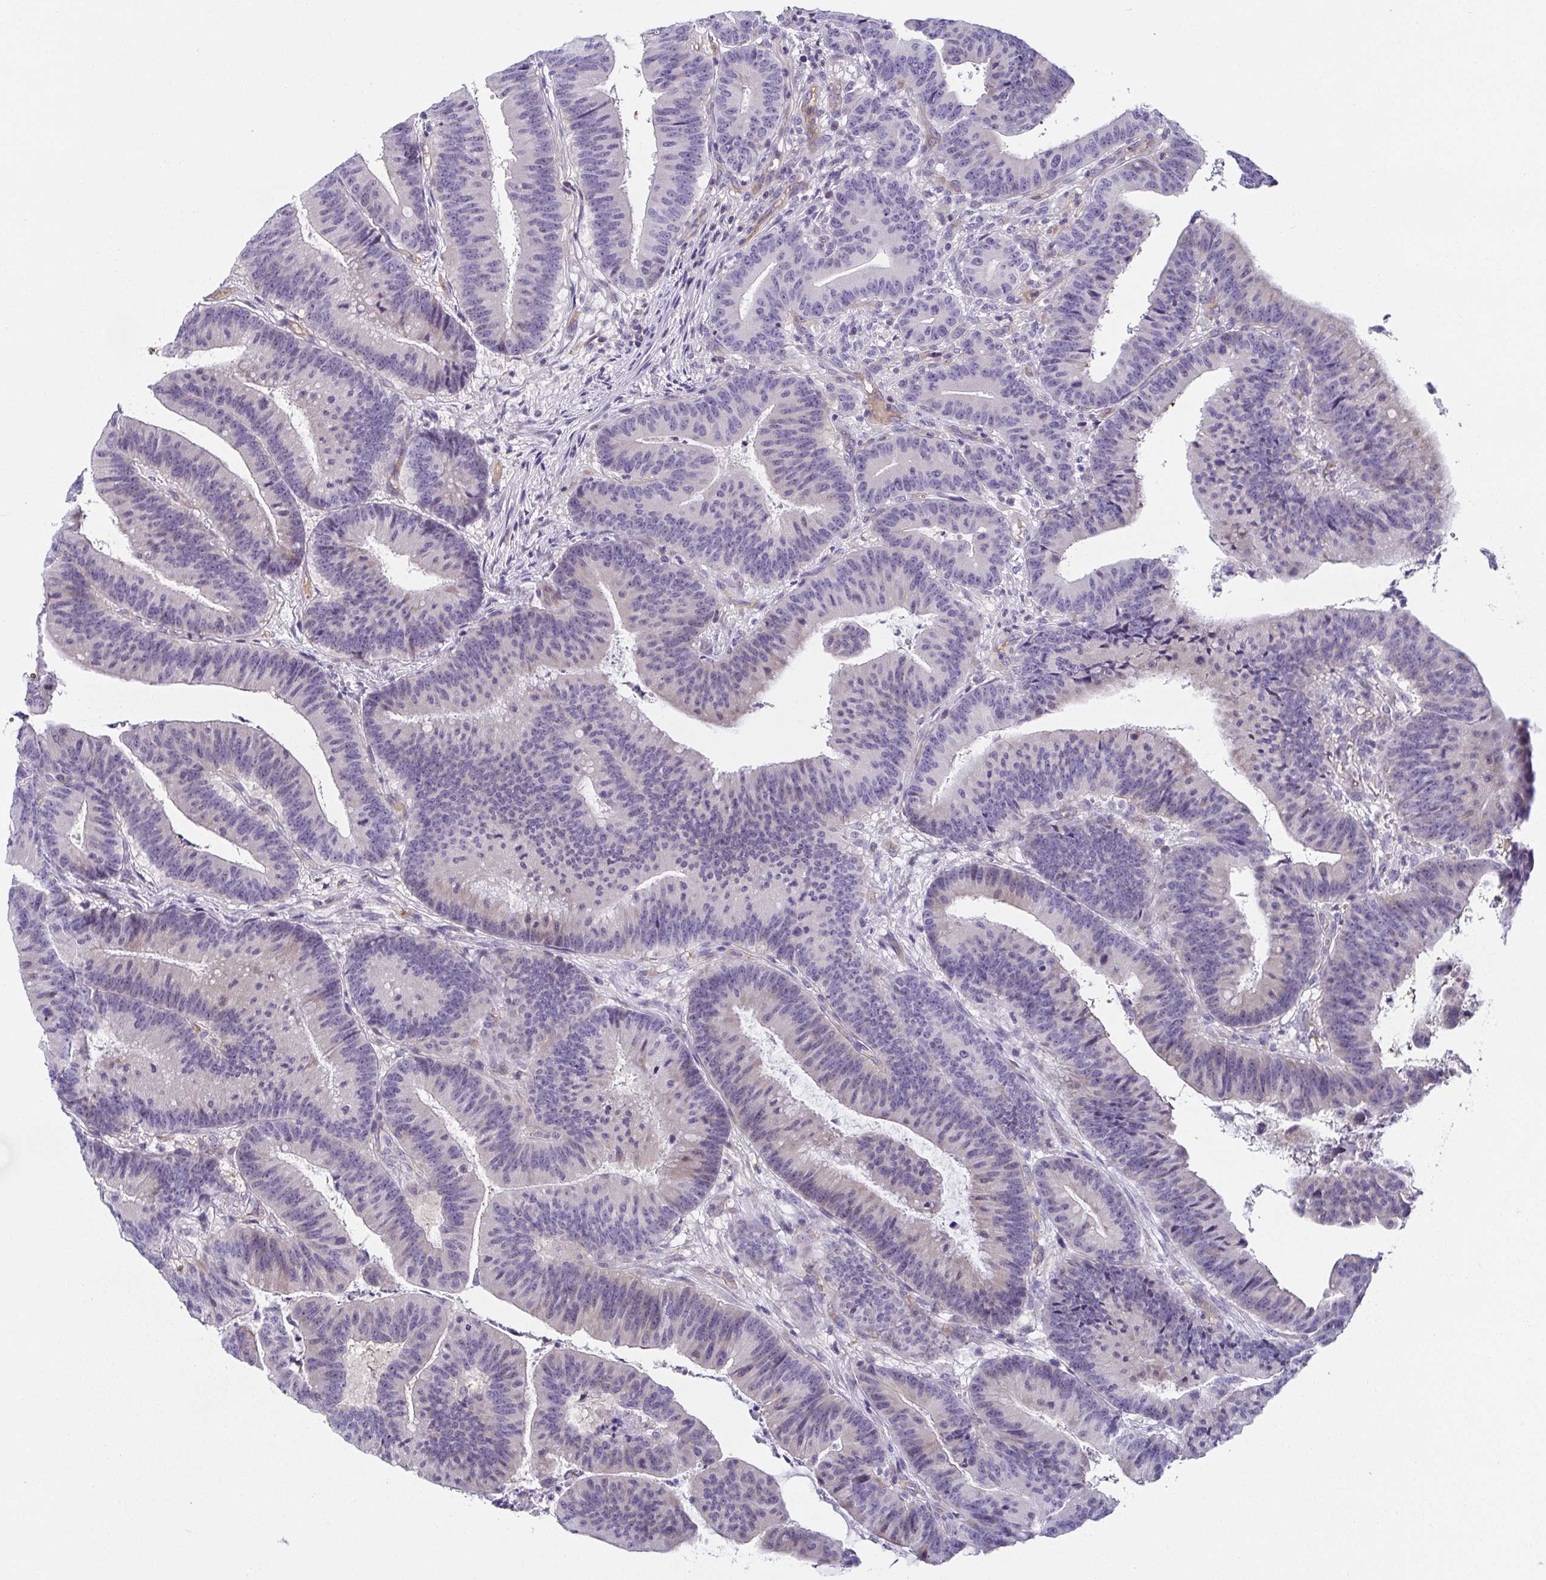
{"staining": {"intensity": "negative", "quantity": "none", "location": "none"}, "tissue": "colorectal cancer", "cell_type": "Tumor cells", "image_type": "cancer", "snomed": [{"axis": "morphology", "description": "Adenocarcinoma, NOS"}, {"axis": "topography", "description": "Colon"}], "caption": "IHC photomicrograph of neoplastic tissue: colorectal cancer stained with DAB (3,3'-diaminobenzidine) shows no significant protein expression in tumor cells. (Stains: DAB (3,3'-diaminobenzidine) IHC with hematoxylin counter stain, Microscopy: brightfield microscopy at high magnification).", "gene": "FAM162B", "patient": {"sex": "female", "age": 78}}